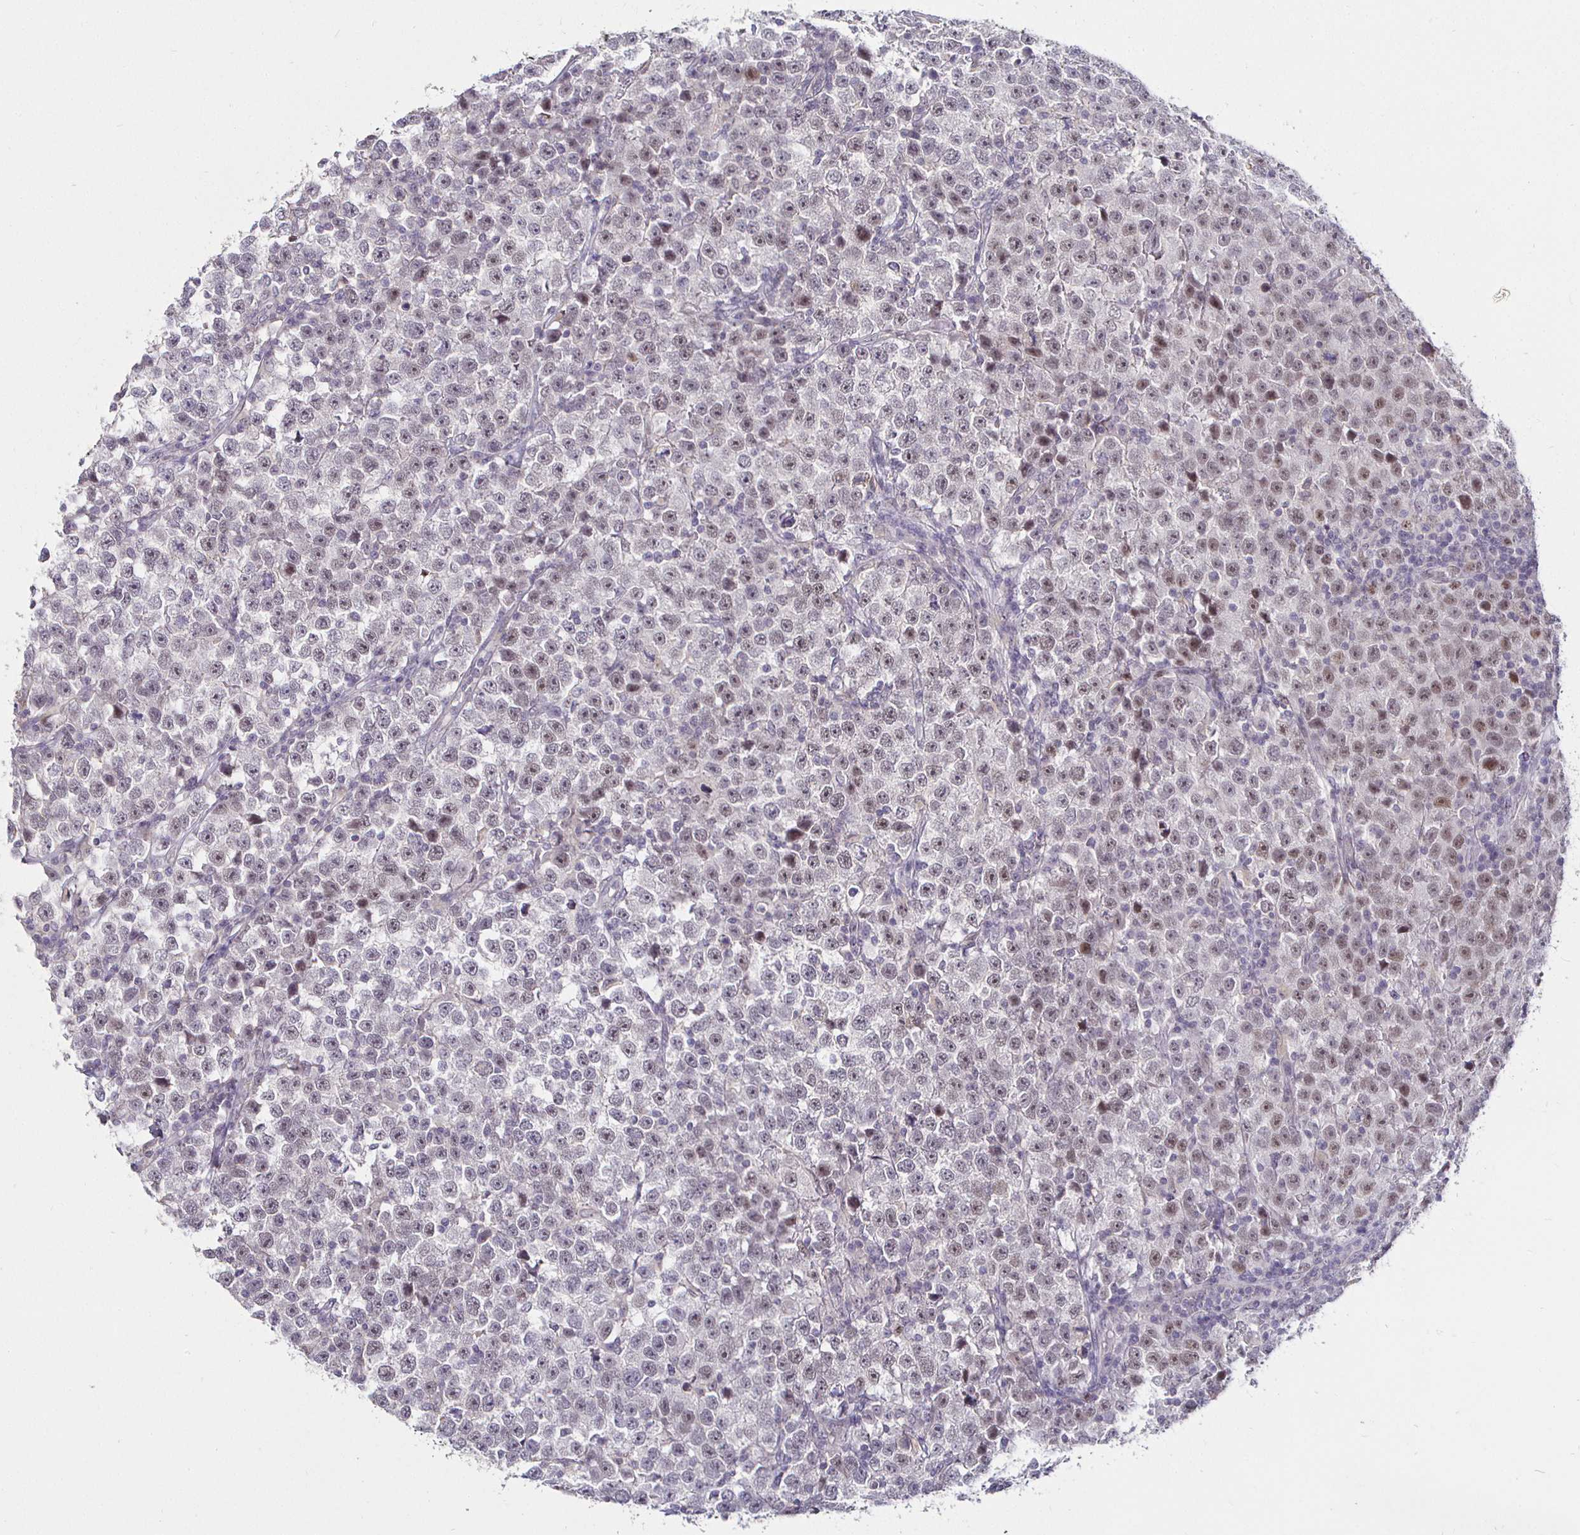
{"staining": {"intensity": "weak", "quantity": "25%-75%", "location": "nuclear"}, "tissue": "testis cancer", "cell_type": "Tumor cells", "image_type": "cancer", "snomed": [{"axis": "morphology", "description": "Seminoma, NOS"}, {"axis": "topography", "description": "Testis"}], "caption": "Tumor cells demonstrate weak nuclear positivity in about 25%-75% of cells in testis cancer.", "gene": "MLH1", "patient": {"sex": "male", "age": 43}}